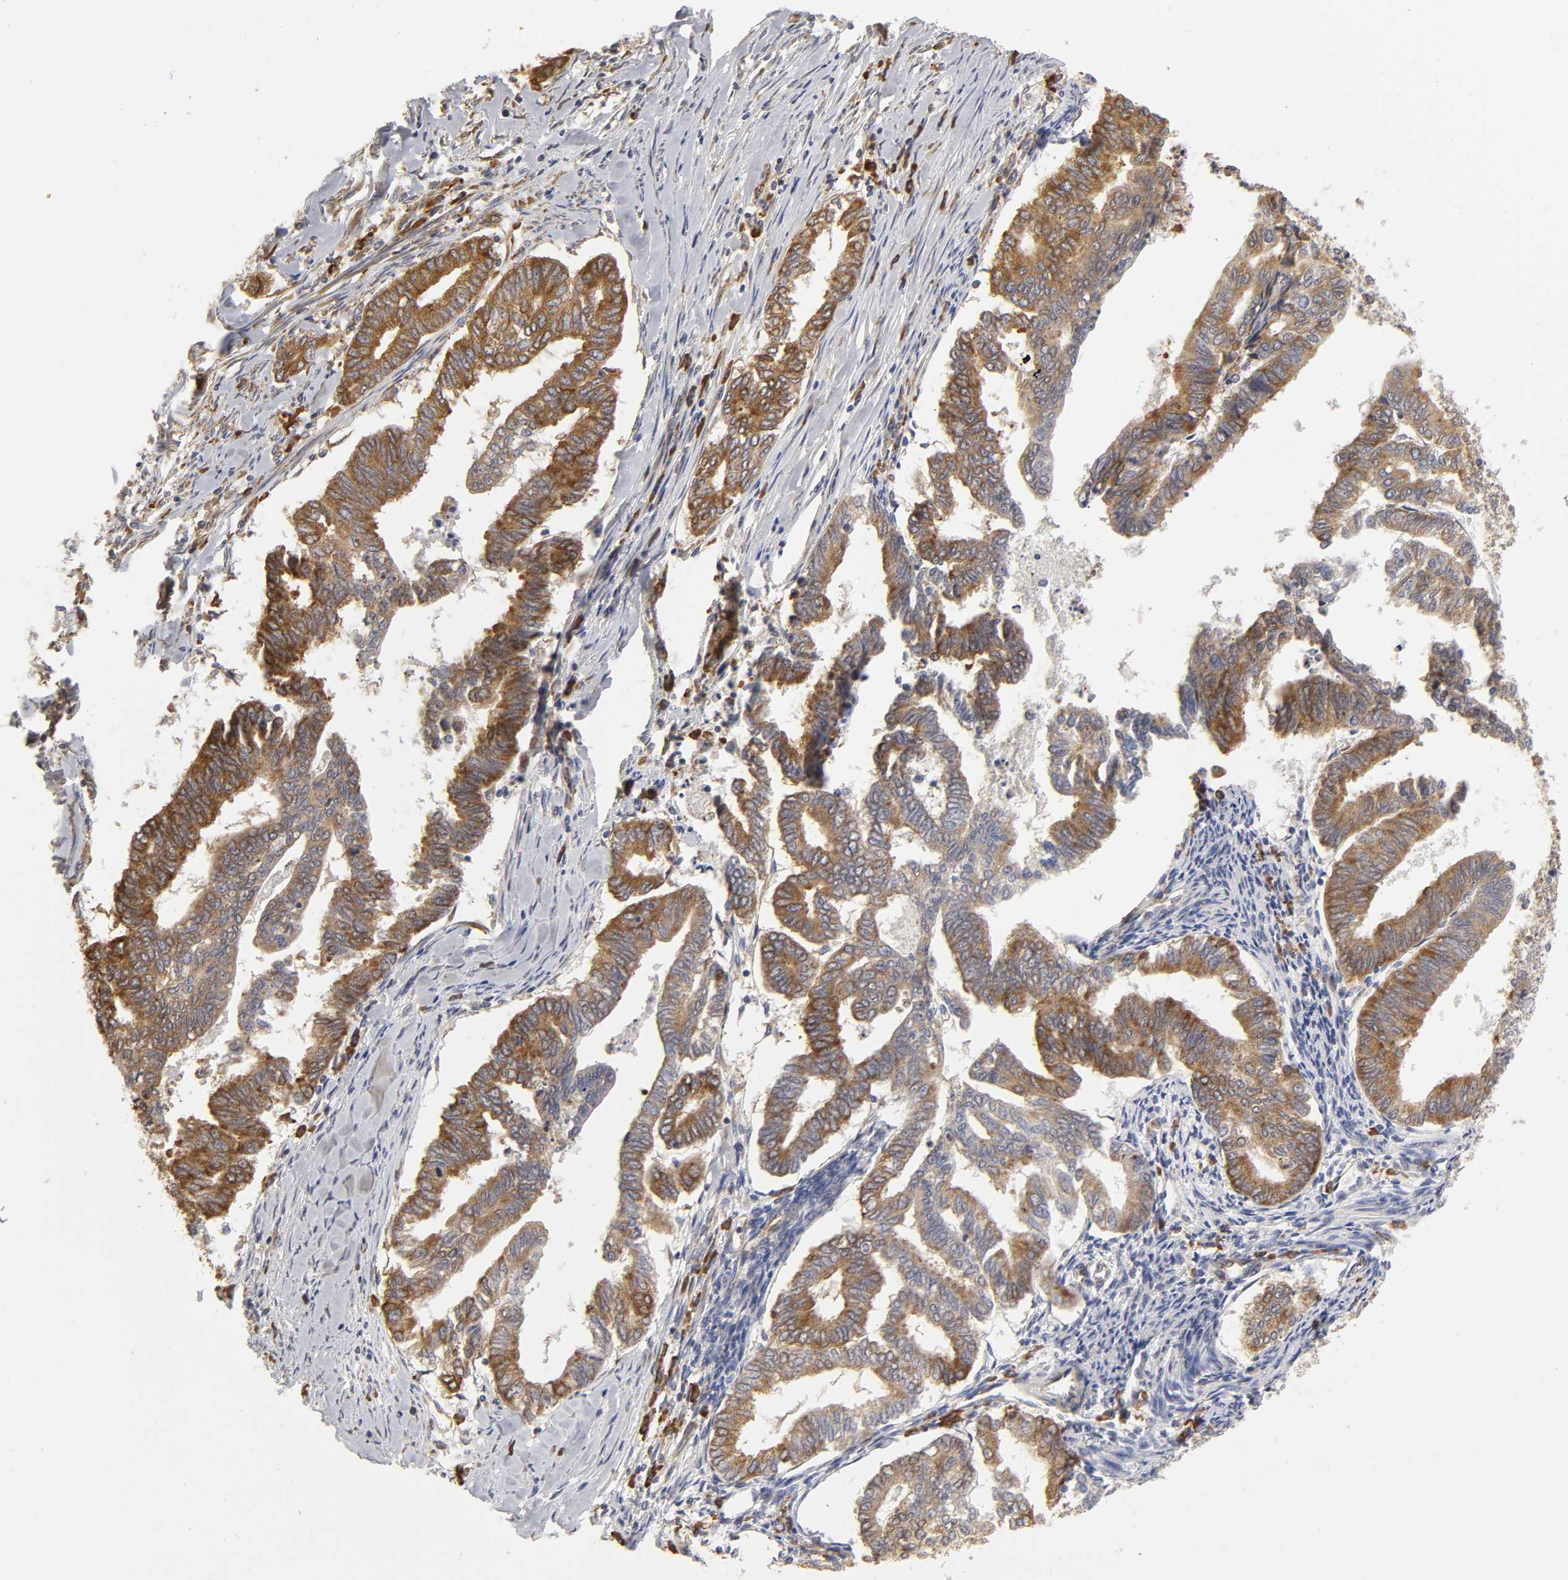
{"staining": {"intensity": "strong", "quantity": ">75%", "location": "cytoplasmic/membranous"}, "tissue": "endometrial cancer", "cell_type": "Tumor cells", "image_type": "cancer", "snomed": [{"axis": "morphology", "description": "Adenocarcinoma, NOS"}, {"axis": "topography", "description": "Endometrium"}], "caption": "Adenocarcinoma (endometrial) was stained to show a protein in brown. There is high levels of strong cytoplasmic/membranous positivity in about >75% of tumor cells.", "gene": "RPL14", "patient": {"sex": "female", "age": 79}}